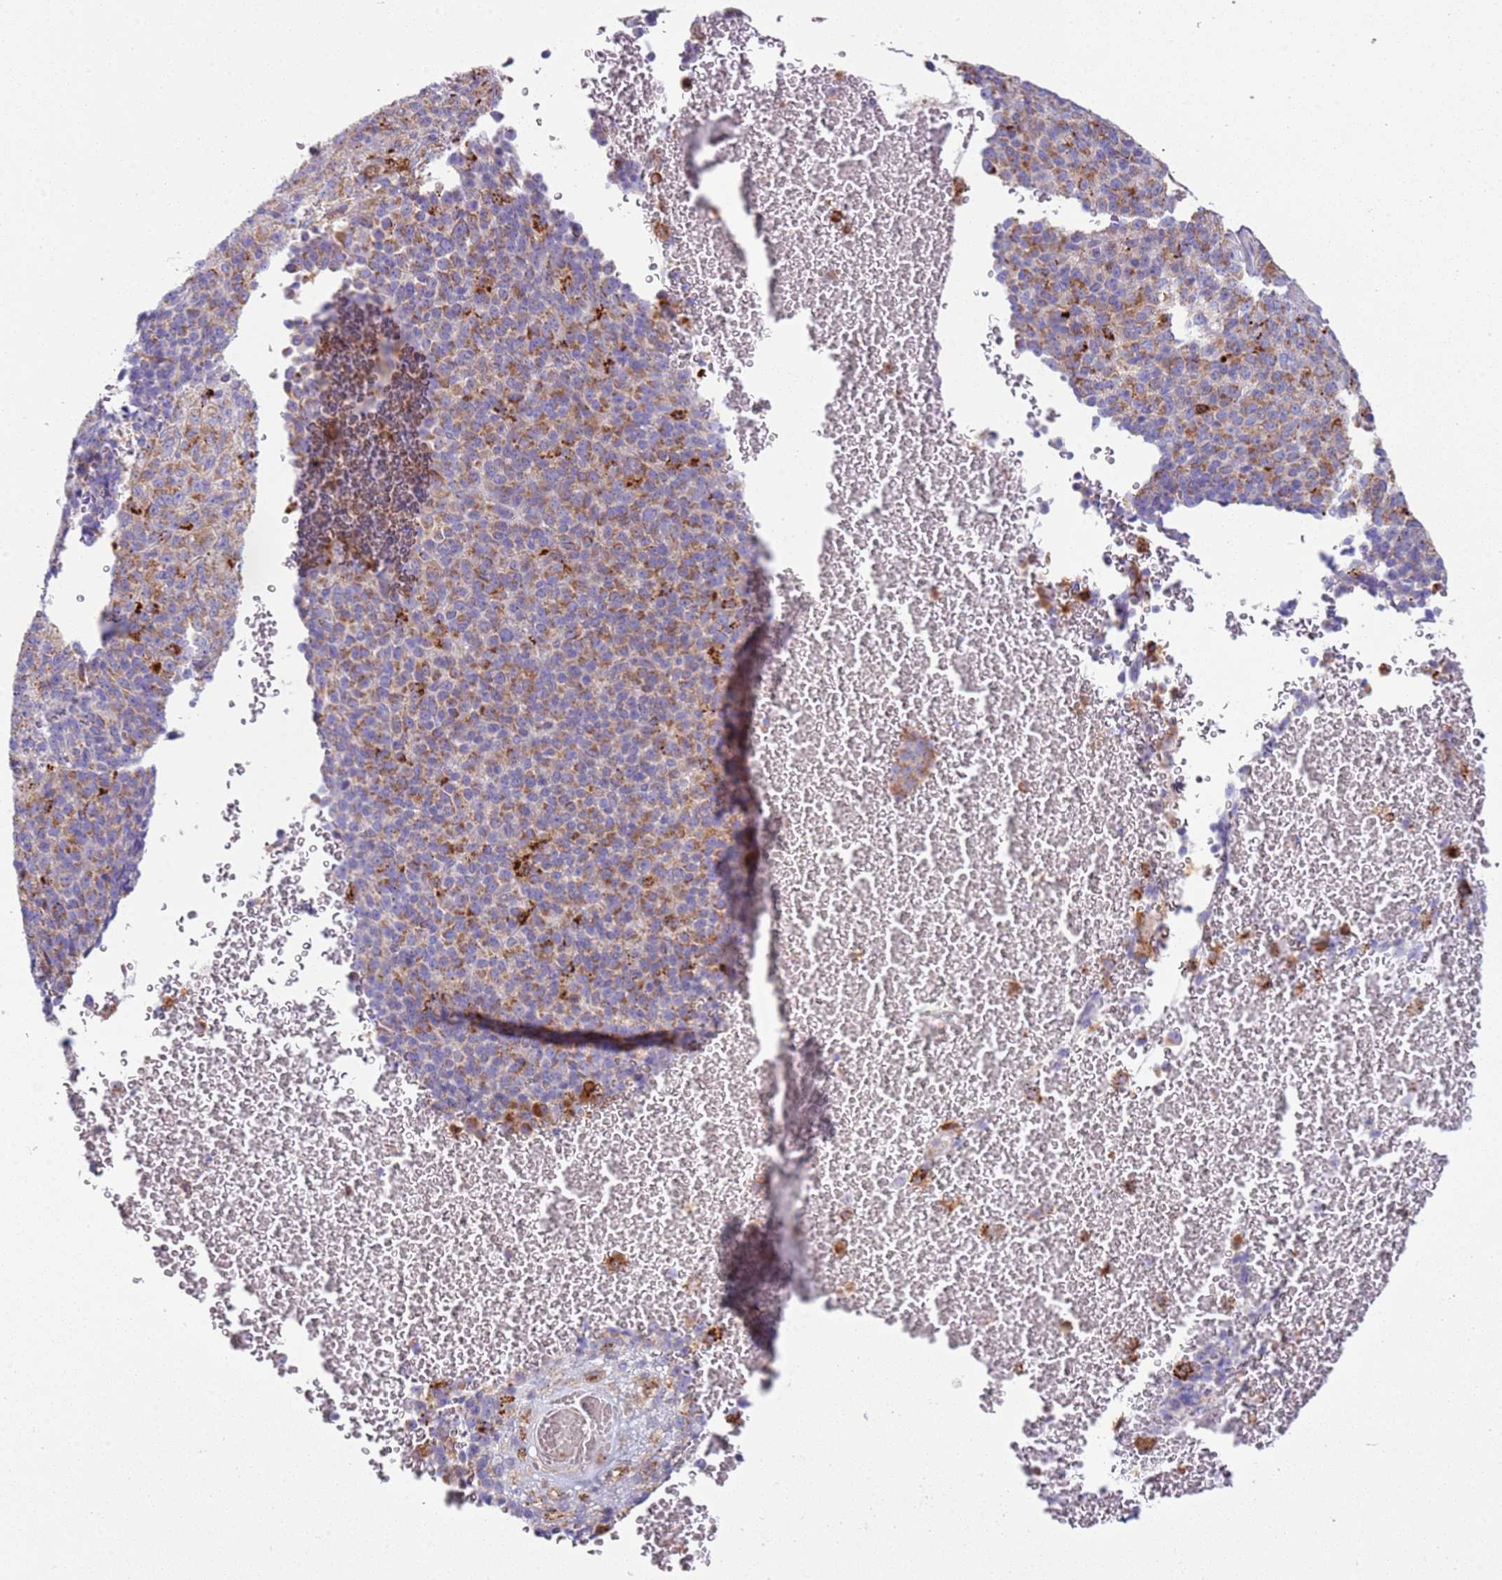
{"staining": {"intensity": "moderate", "quantity": ">75%", "location": "cytoplasmic/membranous"}, "tissue": "melanoma", "cell_type": "Tumor cells", "image_type": "cancer", "snomed": [{"axis": "morphology", "description": "Malignant melanoma, Metastatic site"}, {"axis": "topography", "description": "Brain"}], "caption": "Protein staining of melanoma tissue reveals moderate cytoplasmic/membranous staining in about >75% of tumor cells. The staining was performed using DAB, with brown indicating positive protein expression. Nuclei are stained blue with hematoxylin.", "gene": "TTPAL", "patient": {"sex": "female", "age": 56}}